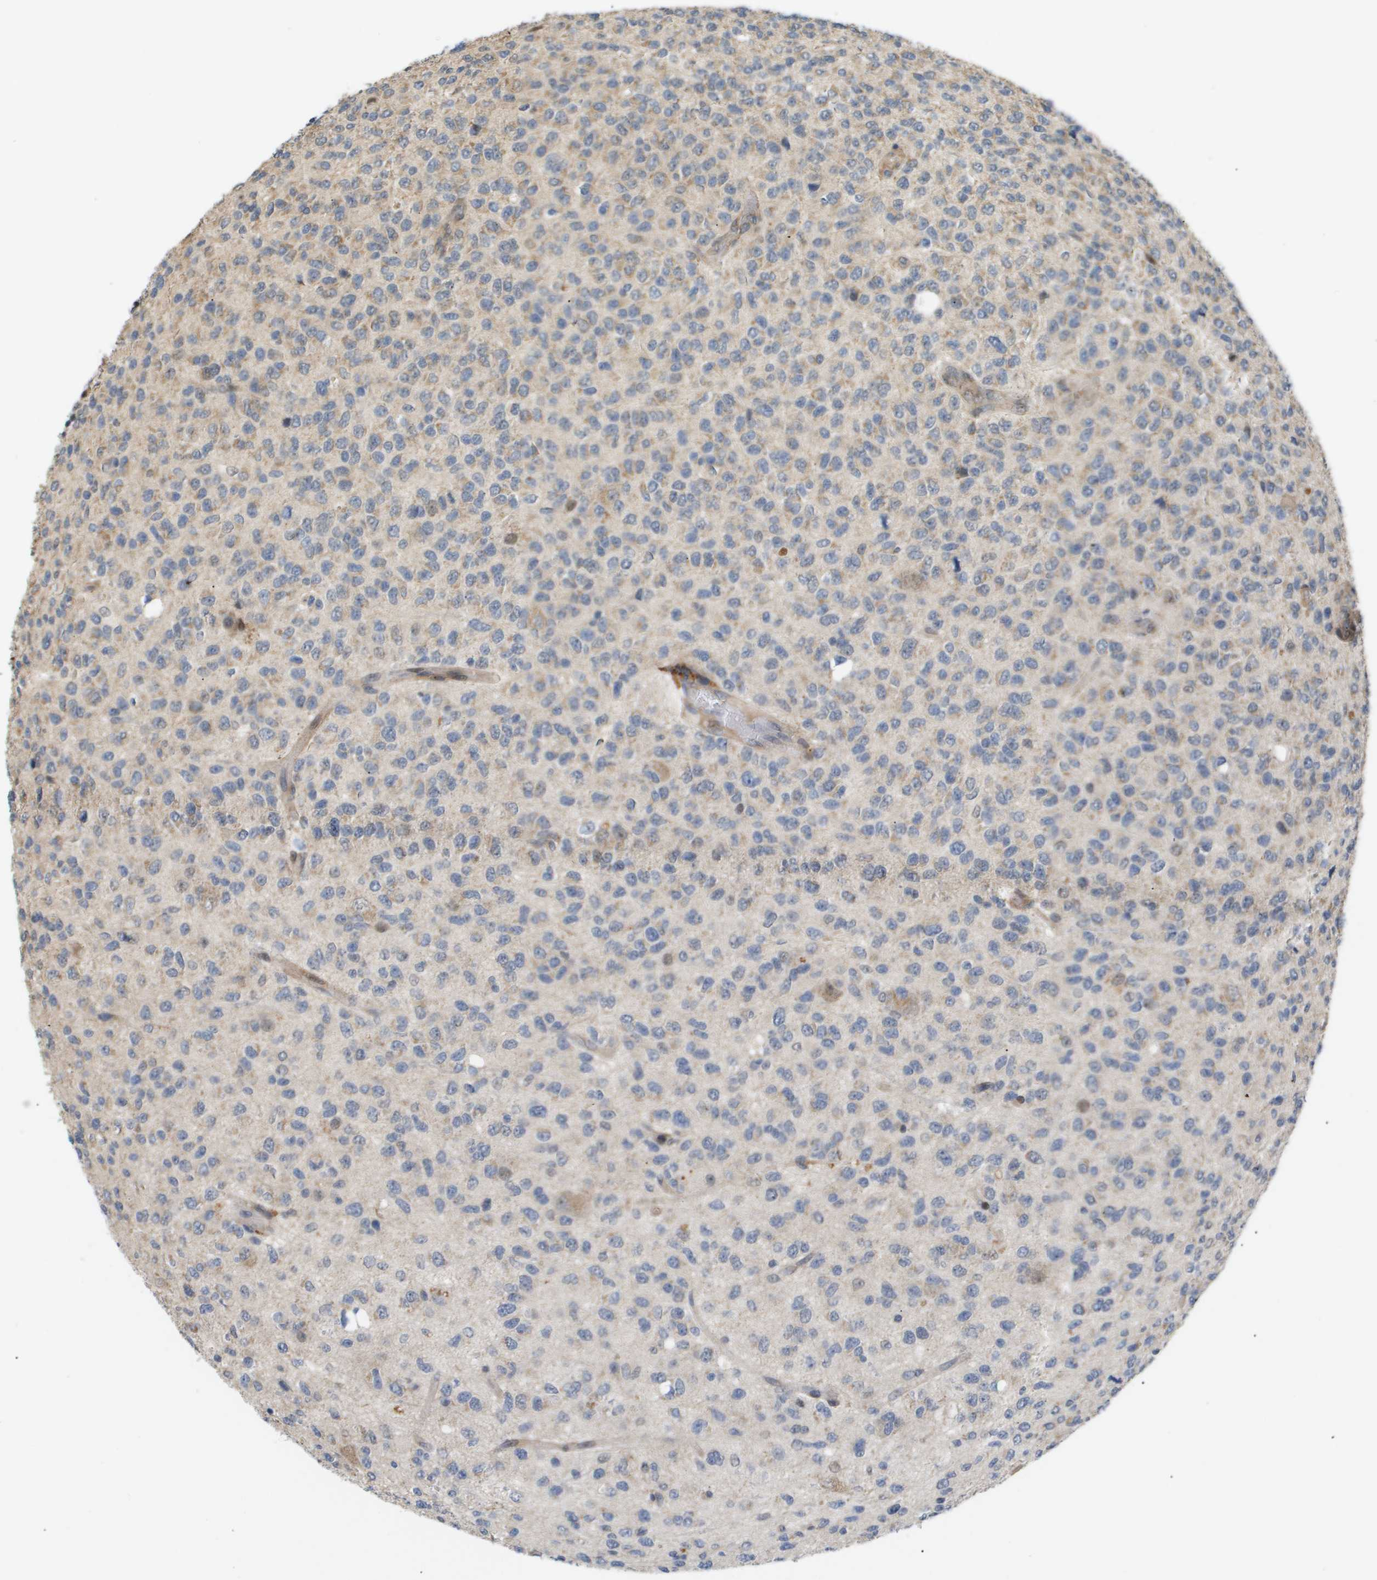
{"staining": {"intensity": "negative", "quantity": "none", "location": "none"}, "tissue": "glioma", "cell_type": "Tumor cells", "image_type": "cancer", "snomed": [{"axis": "morphology", "description": "Glioma, malignant, High grade"}, {"axis": "topography", "description": "pancreas cauda"}], "caption": "Protein analysis of high-grade glioma (malignant) shows no significant expression in tumor cells.", "gene": "PDGFB", "patient": {"sex": "male", "age": 60}}